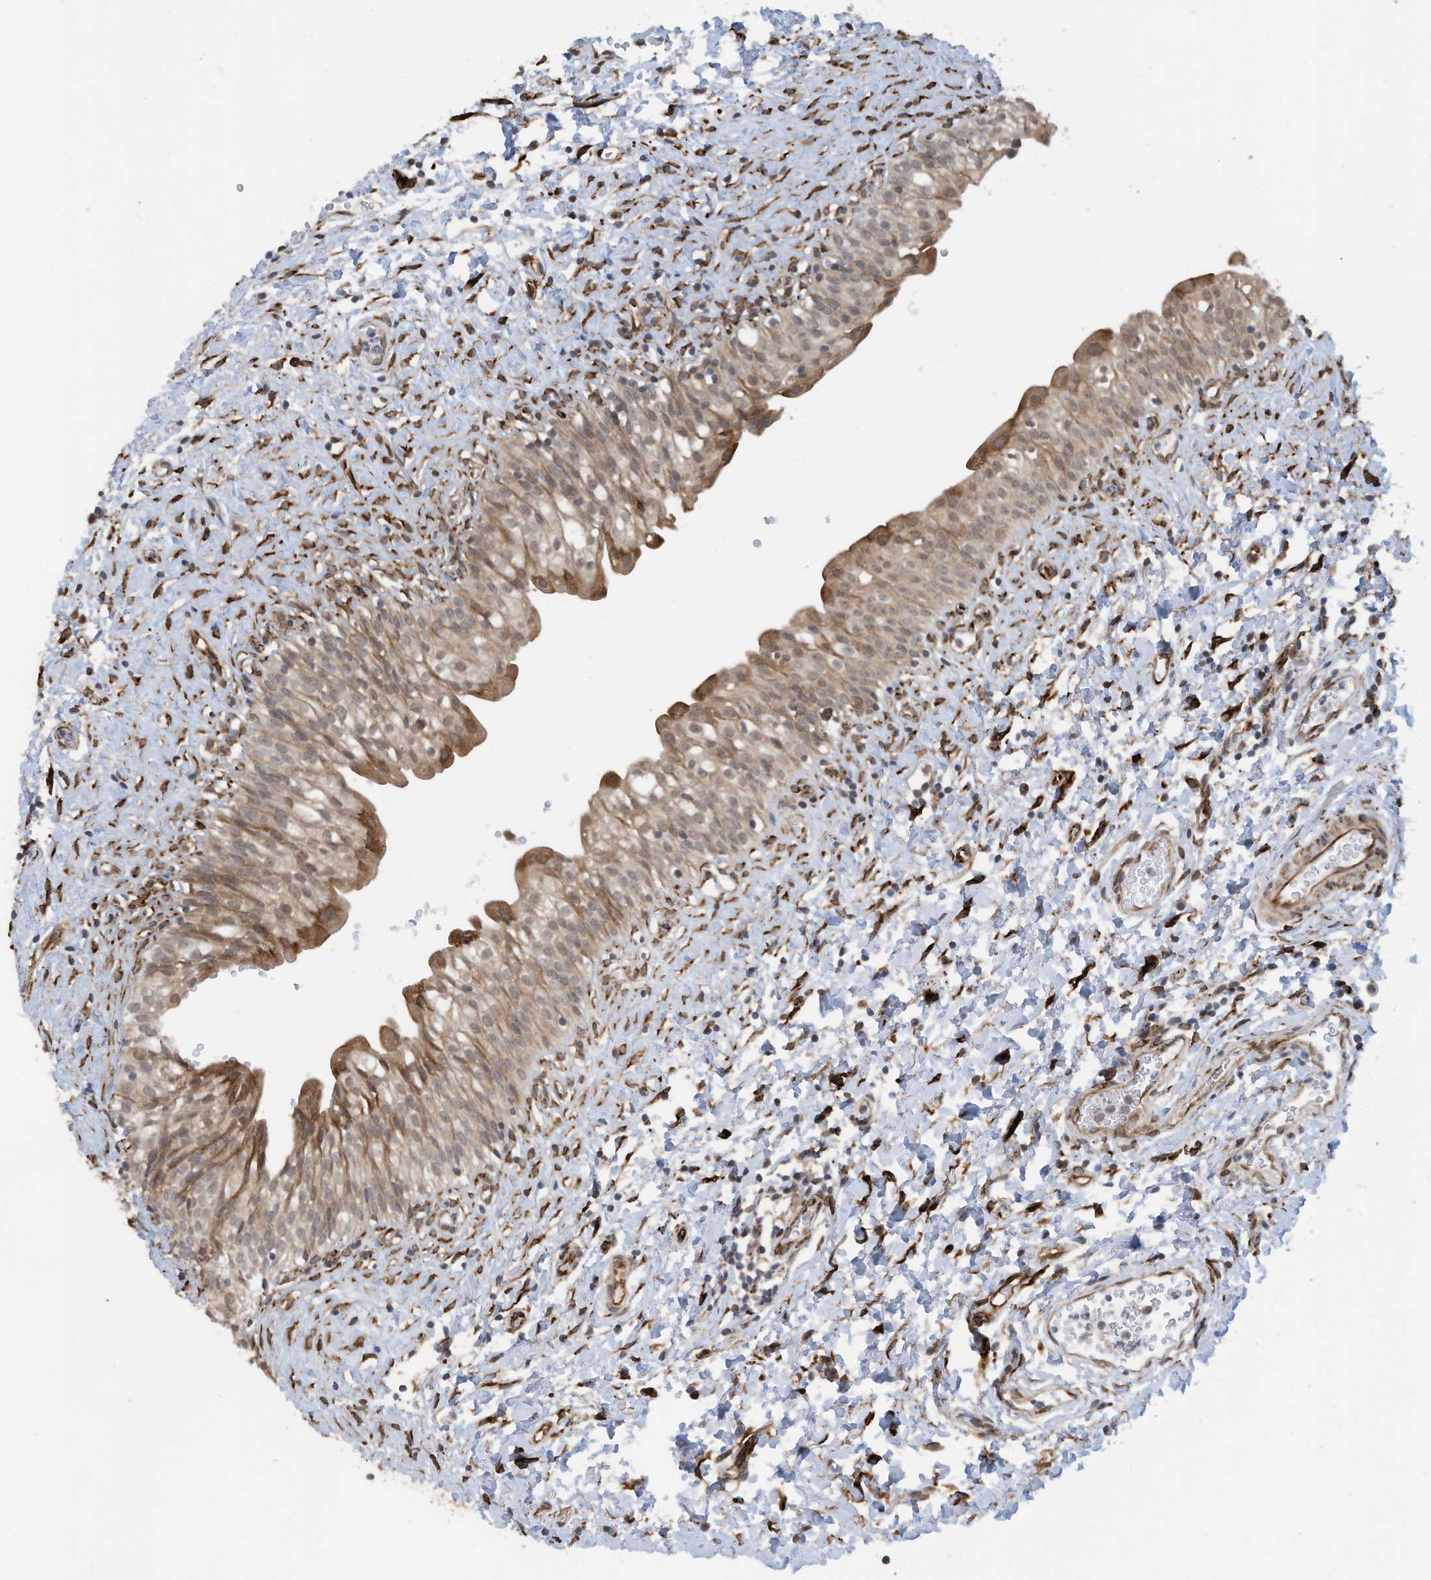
{"staining": {"intensity": "moderate", "quantity": "25%-75%", "location": "cytoplasmic/membranous"}, "tissue": "urinary bladder", "cell_type": "Urothelial cells", "image_type": "normal", "snomed": [{"axis": "morphology", "description": "Normal tissue, NOS"}, {"axis": "topography", "description": "Urinary bladder"}], "caption": "A brown stain highlights moderate cytoplasmic/membranous positivity of a protein in urothelial cells of normal human urinary bladder. (DAB (3,3'-diaminobenzidine) IHC, brown staining for protein, blue staining for nuclei).", "gene": "ZBTB45", "patient": {"sex": "male", "age": 51}}